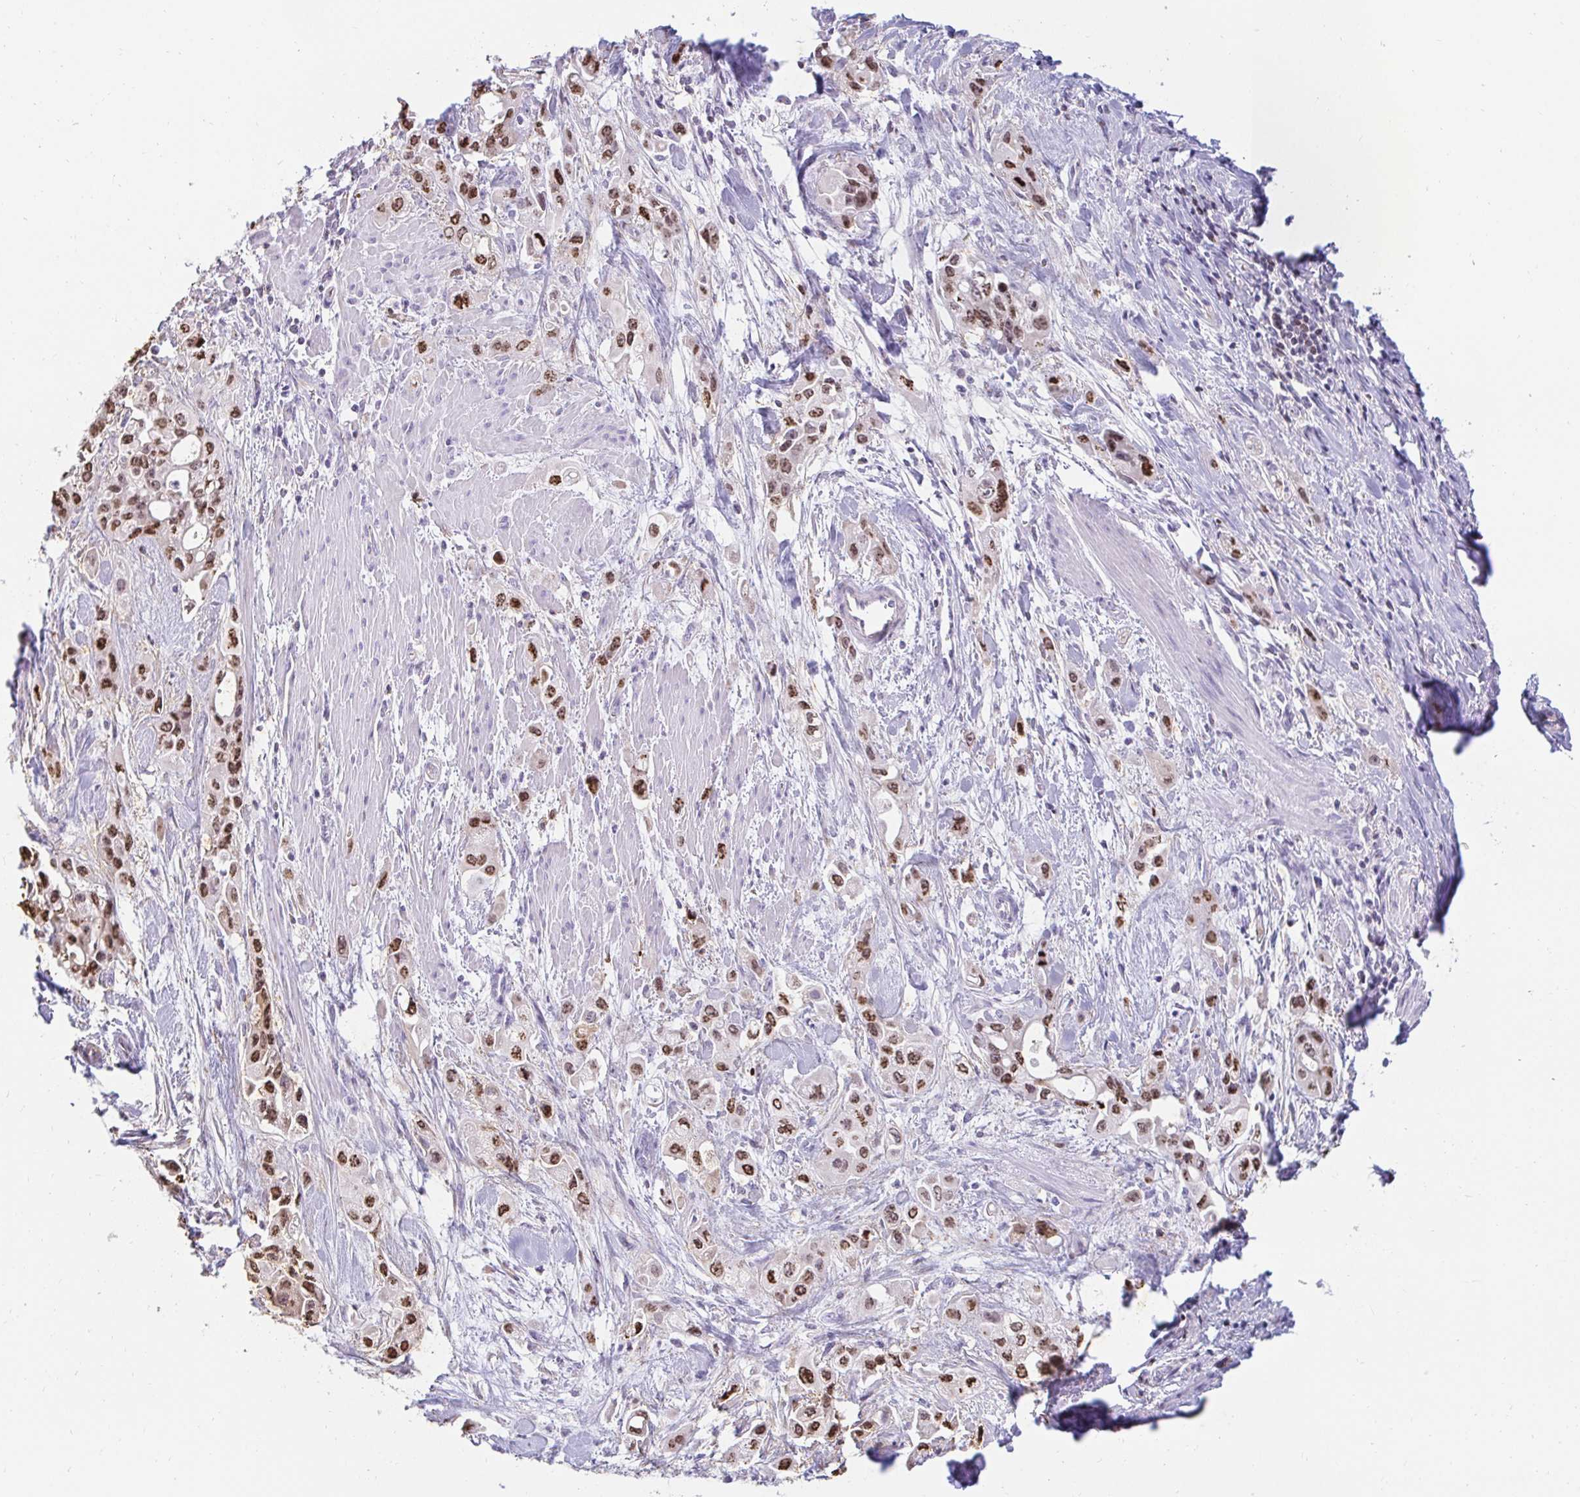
{"staining": {"intensity": "moderate", "quantity": ">75%", "location": "nuclear"}, "tissue": "pancreatic cancer", "cell_type": "Tumor cells", "image_type": "cancer", "snomed": [{"axis": "morphology", "description": "Adenocarcinoma, NOS"}, {"axis": "topography", "description": "Pancreas"}], "caption": "Immunohistochemical staining of pancreatic adenocarcinoma reveals medium levels of moderate nuclear positivity in approximately >75% of tumor cells. Using DAB (brown) and hematoxylin (blue) stains, captured at high magnification using brightfield microscopy.", "gene": "CAPSL", "patient": {"sex": "female", "age": 66}}